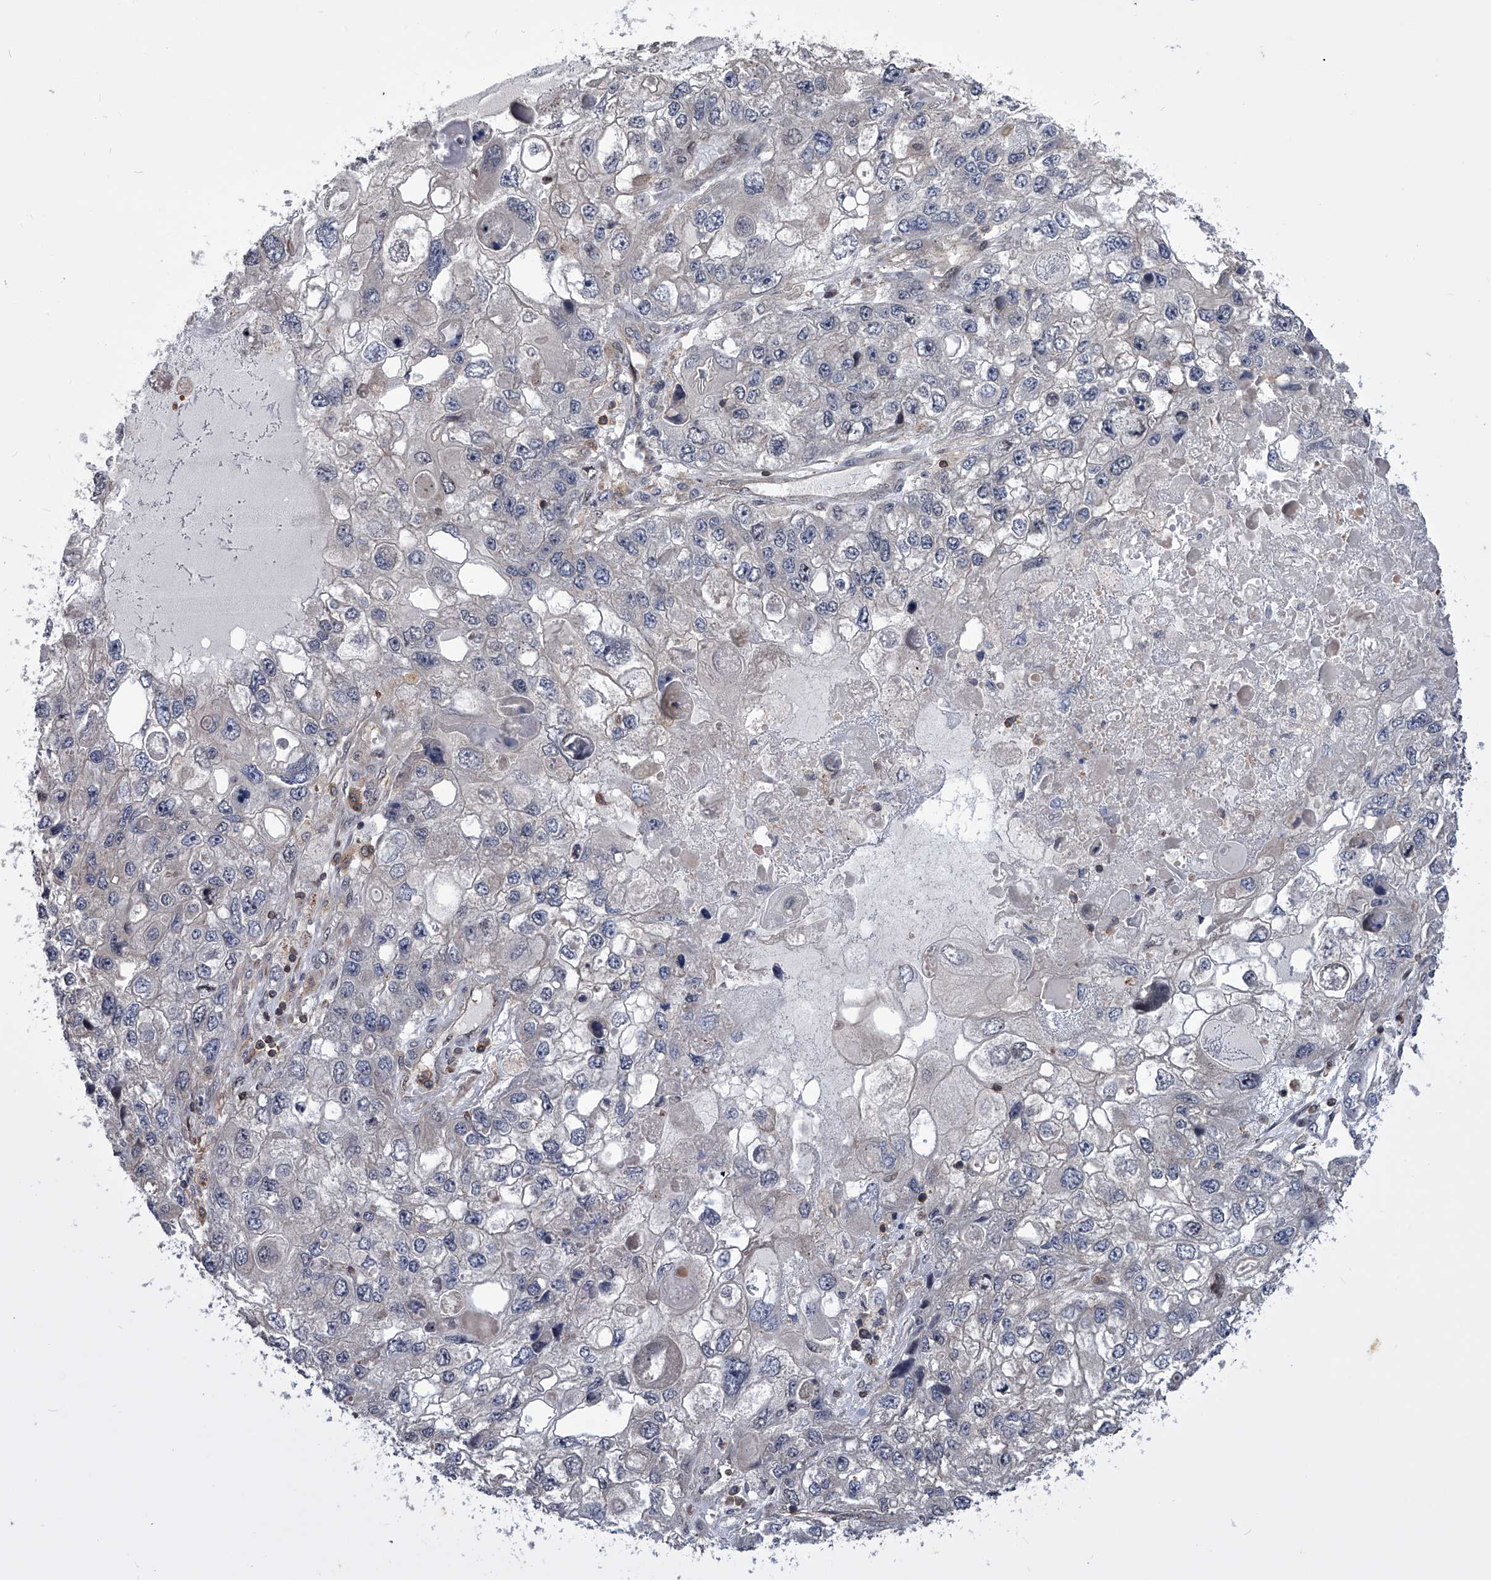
{"staining": {"intensity": "negative", "quantity": "none", "location": "none"}, "tissue": "endometrial cancer", "cell_type": "Tumor cells", "image_type": "cancer", "snomed": [{"axis": "morphology", "description": "Adenocarcinoma, NOS"}, {"axis": "topography", "description": "Endometrium"}], "caption": "Immunohistochemistry of adenocarcinoma (endometrial) displays no positivity in tumor cells.", "gene": "PAN3", "patient": {"sex": "female", "age": 49}}